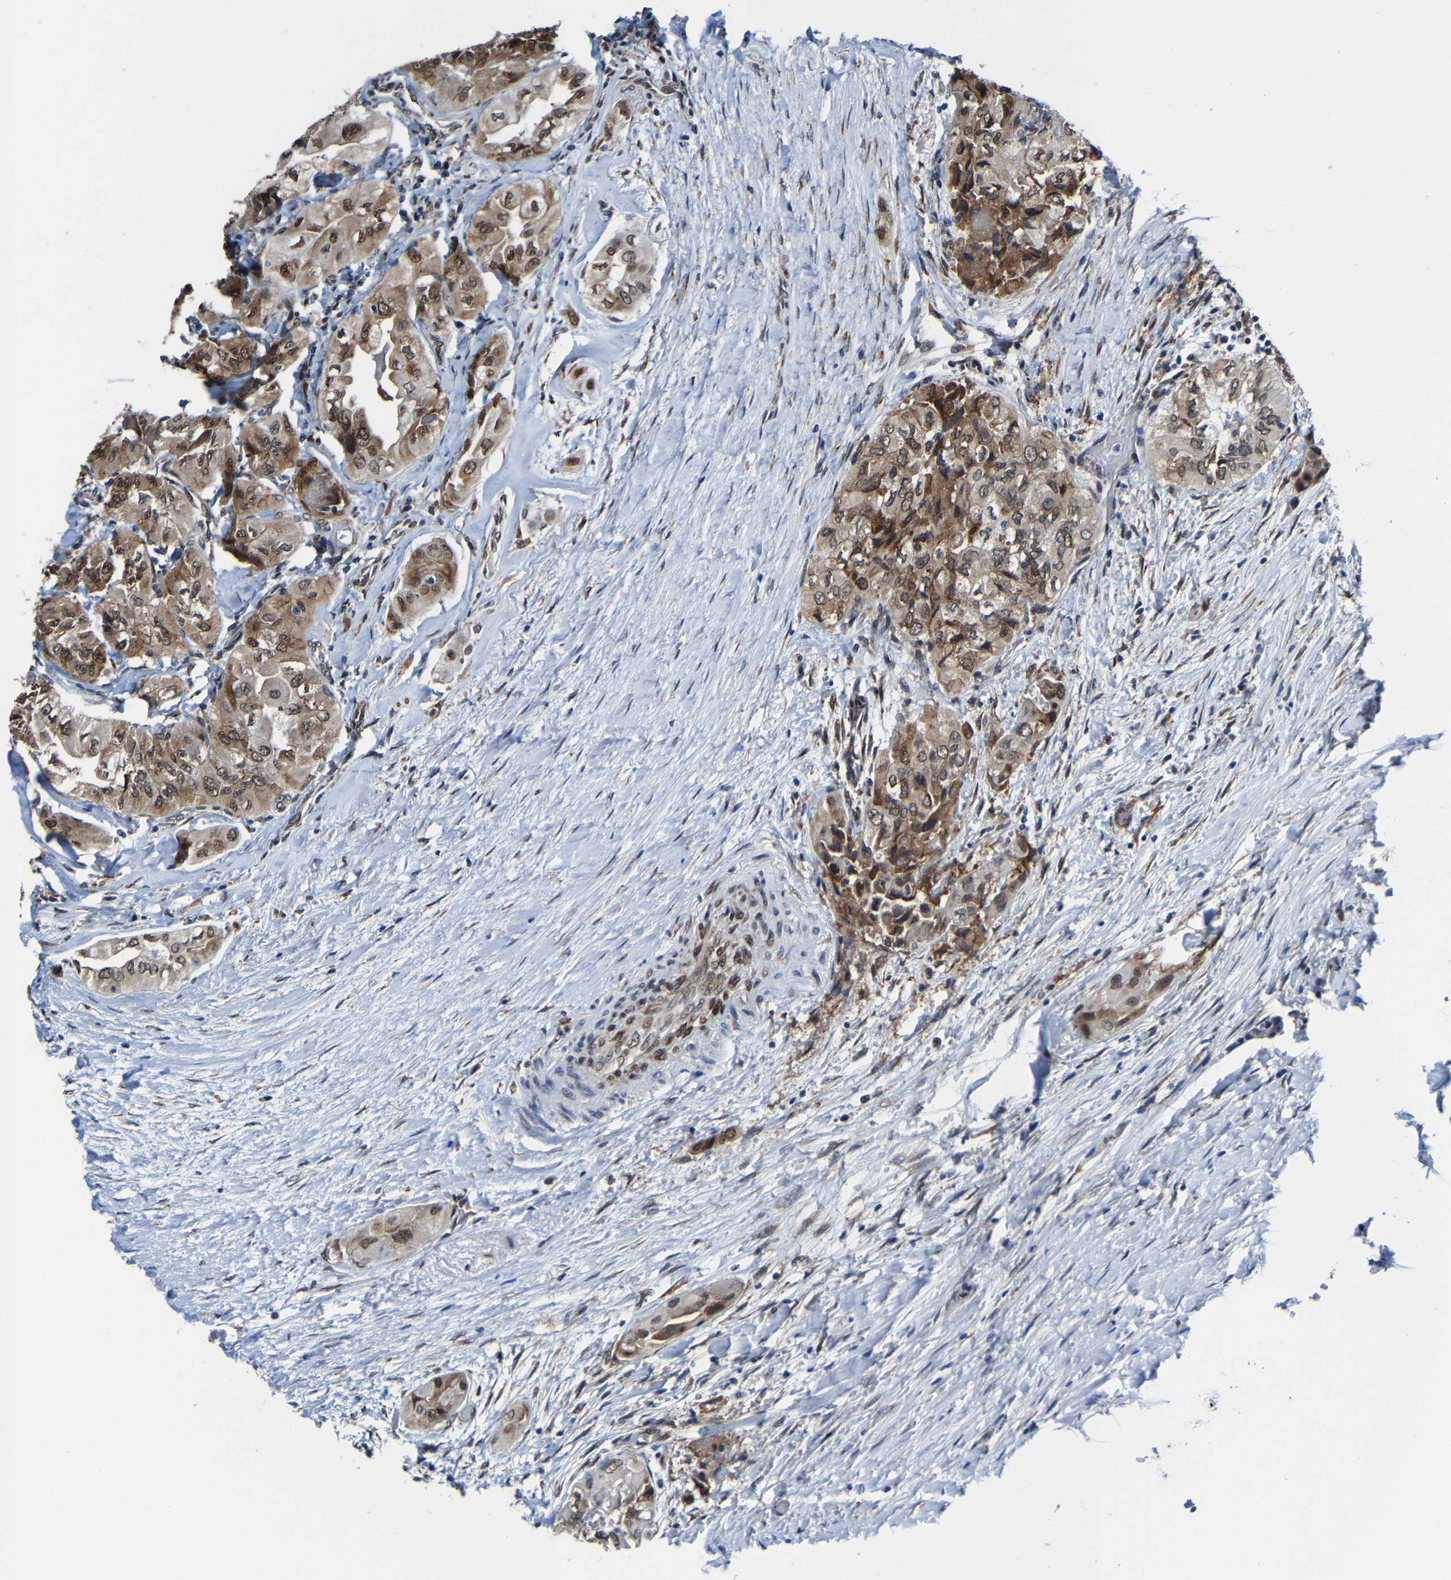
{"staining": {"intensity": "moderate", "quantity": ">75%", "location": "cytoplasmic/membranous,nuclear"}, "tissue": "thyroid cancer", "cell_type": "Tumor cells", "image_type": "cancer", "snomed": [{"axis": "morphology", "description": "Papillary adenocarcinoma, NOS"}, {"axis": "topography", "description": "Thyroid gland"}], "caption": "Immunohistochemical staining of human papillary adenocarcinoma (thyroid) displays moderate cytoplasmic/membranous and nuclear protein expression in about >75% of tumor cells. Immunohistochemistry stains the protein in brown and the nuclei are stained blue.", "gene": "METTL1", "patient": {"sex": "female", "age": 59}}